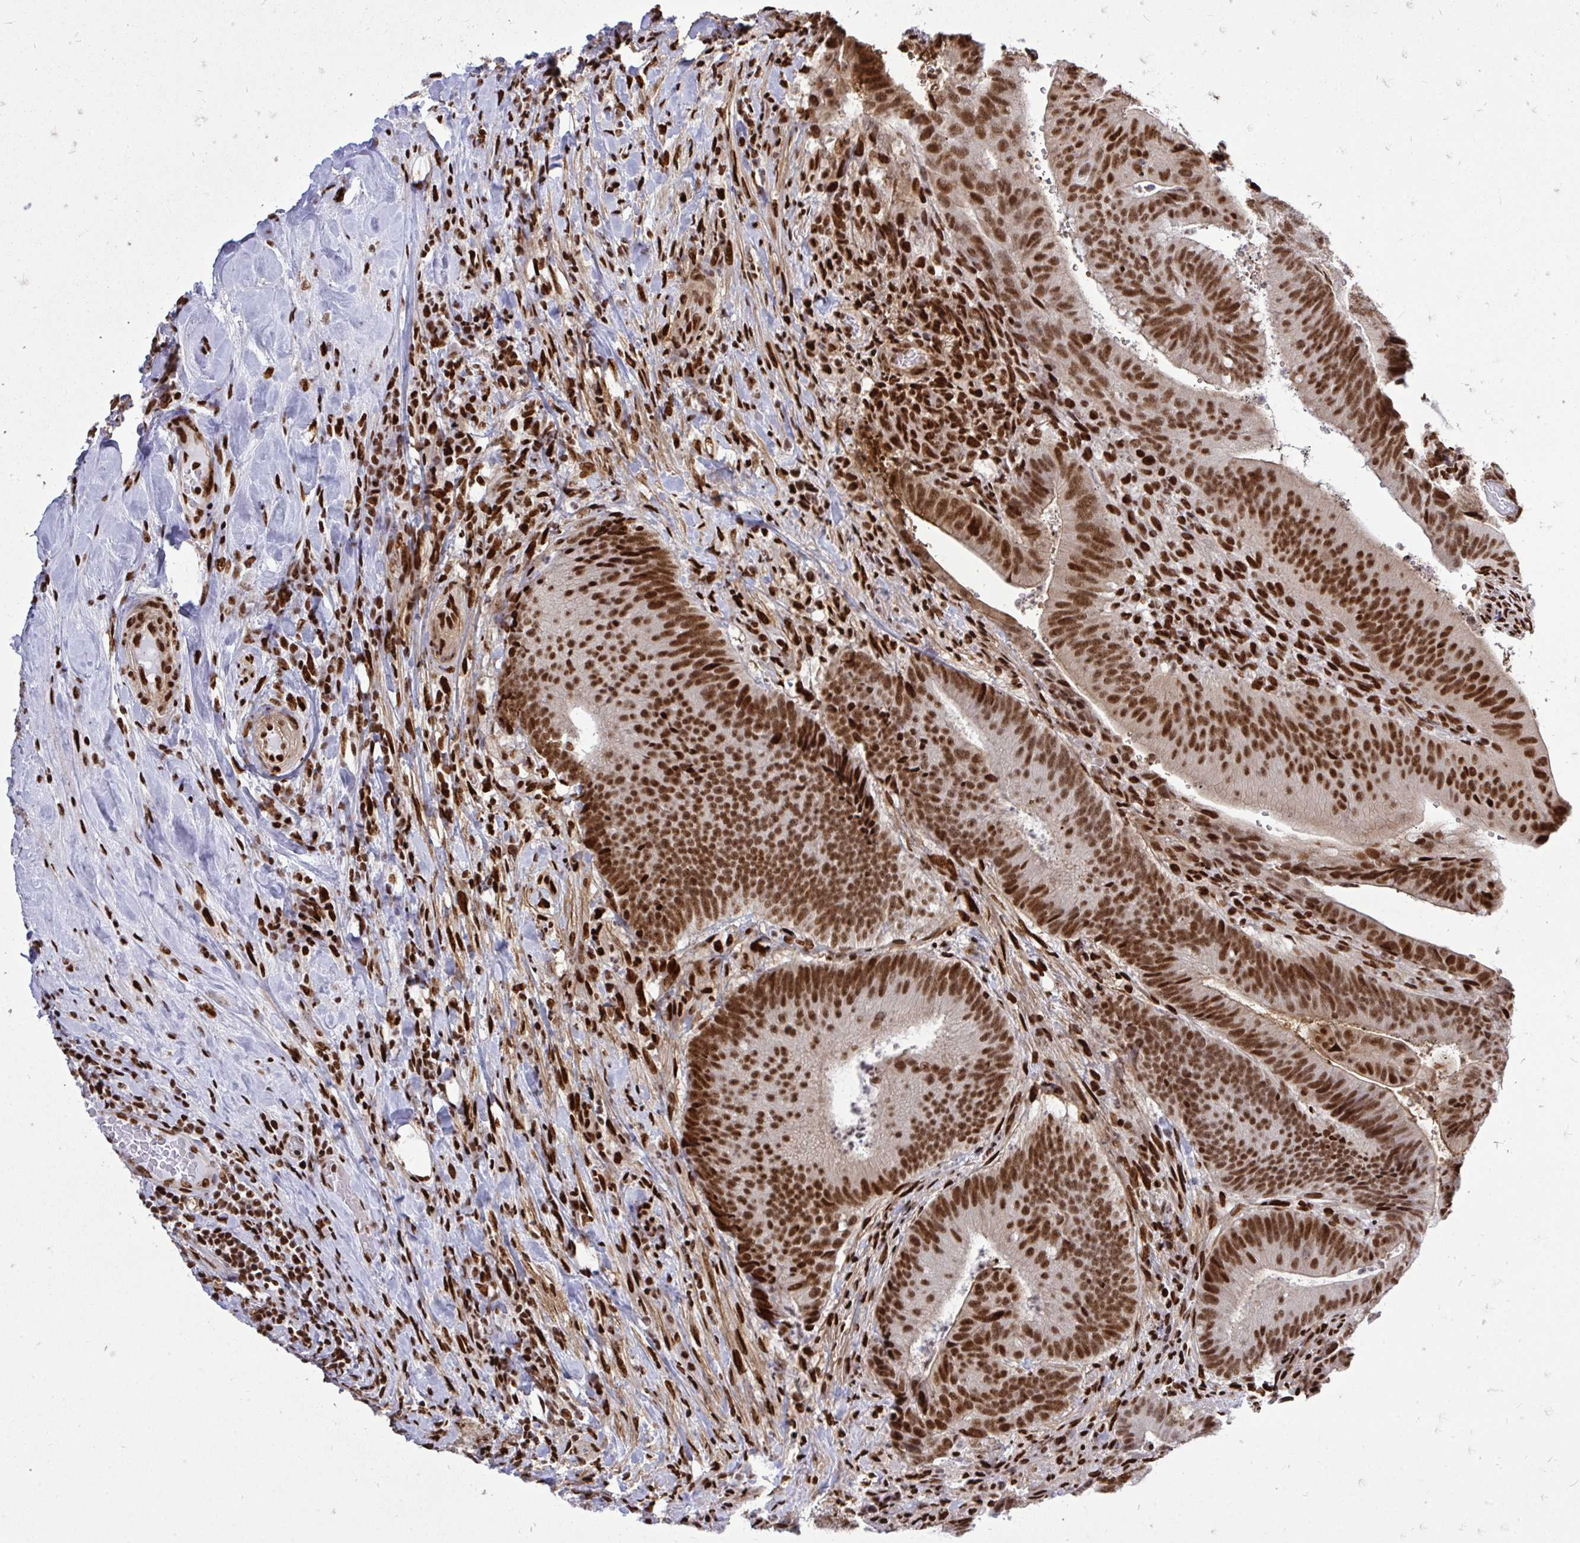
{"staining": {"intensity": "strong", "quantity": ">75%", "location": "nuclear"}, "tissue": "colorectal cancer", "cell_type": "Tumor cells", "image_type": "cancer", "snomed": [{"axis": "morphology", "description": "Adenocarcinoma, NOS"}, {"axis": "topography", "description": "Colon"}], "caption": "Brown immunohistochemical staining in colorectal cancer (adenocarcinoma) displays strong nuclear expression in approximately >75% of tumor cells. Nuclei are stained in blue.", "gene": "TBL1Y", "patient": {"sex": "female", "age": 43}}